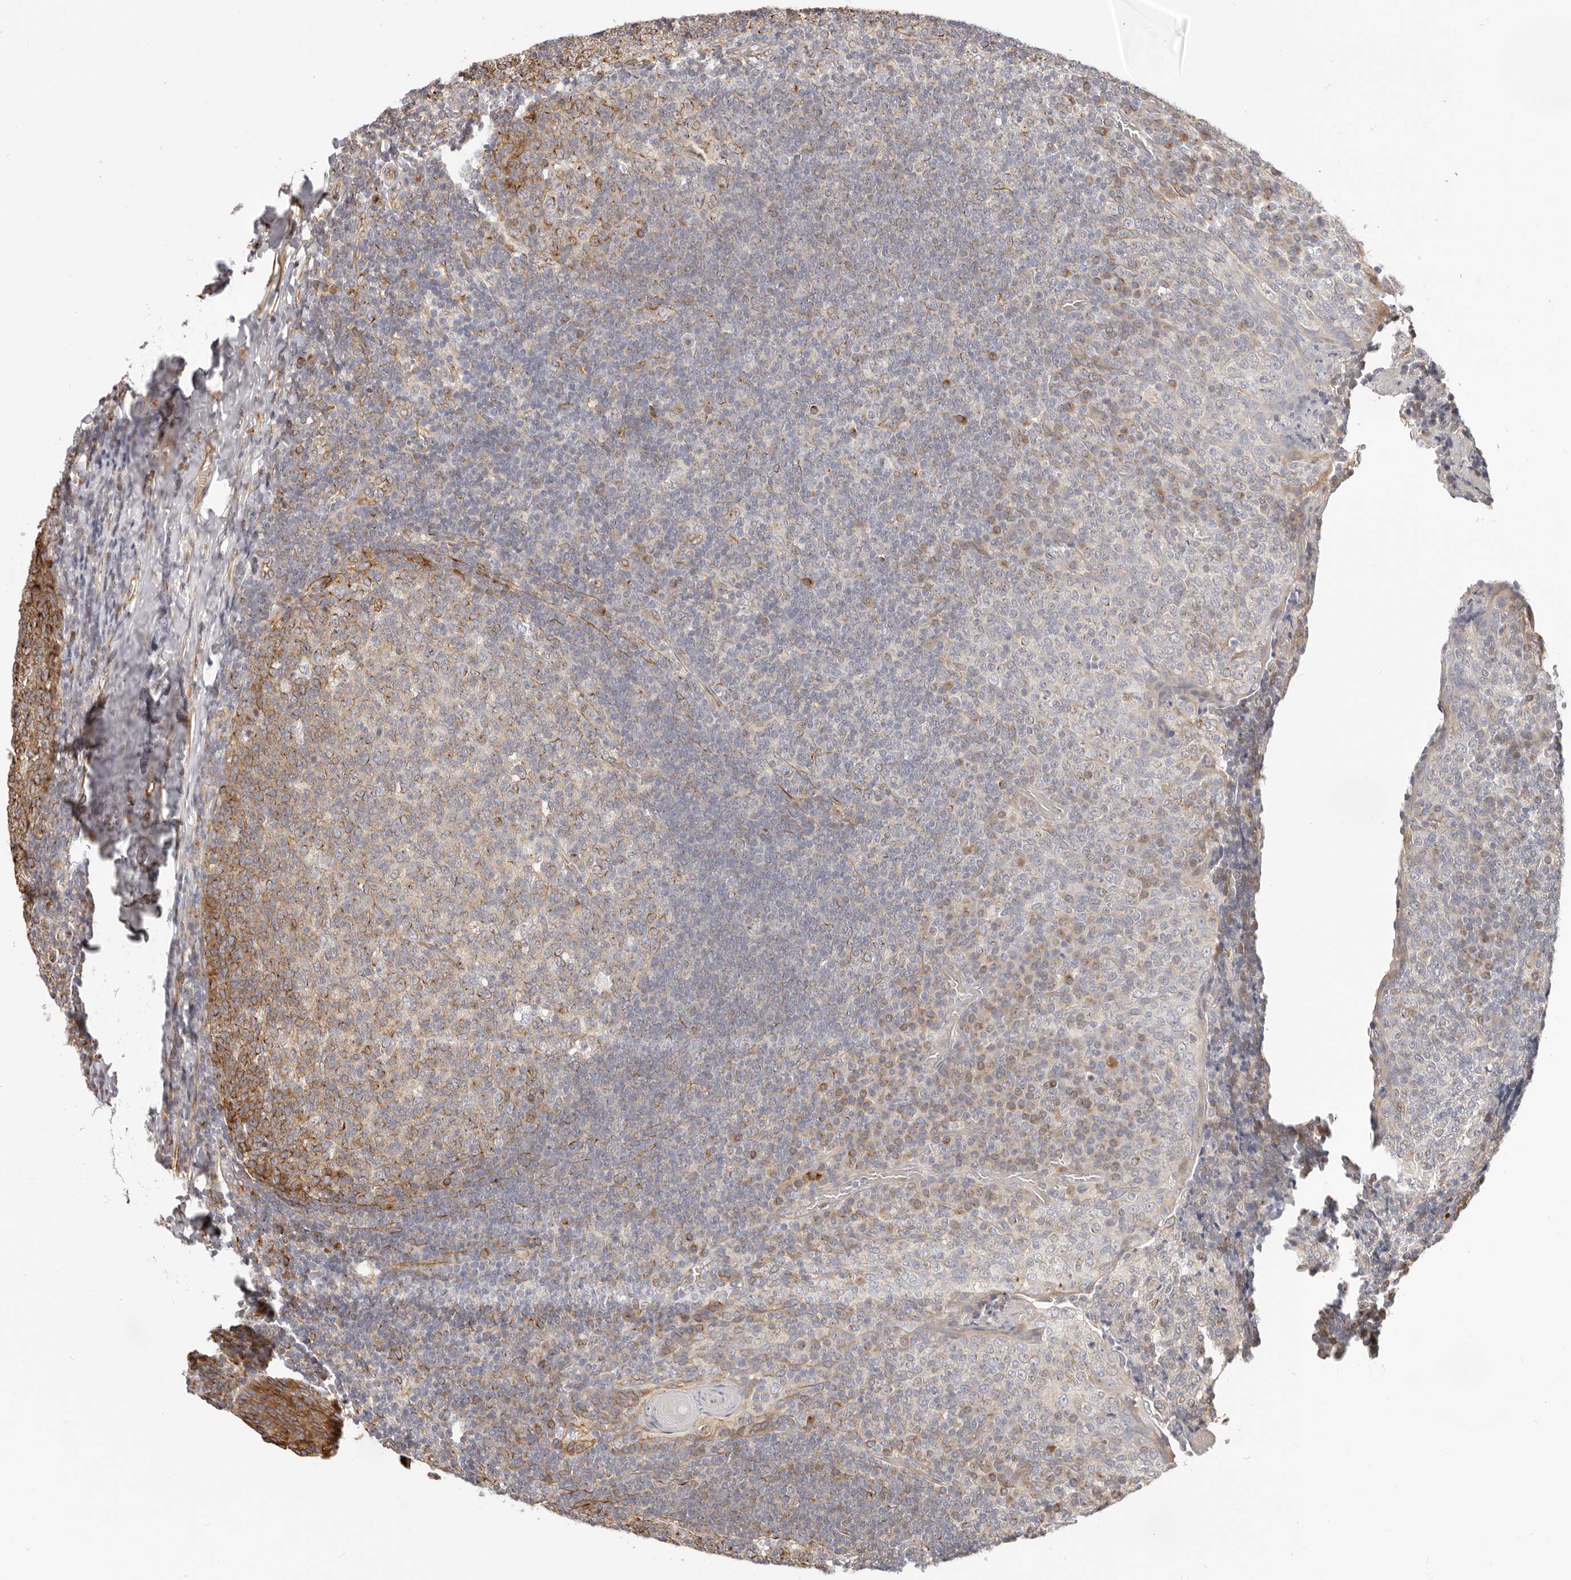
{"staining": {"intensity": "moderate", "quantity": "<25%", "location": "cytoplasmic/membranous"}, "tissue": "tonsil", "cell_type": "Germinal center cells", "image_type": "normal", "snomed": [{"axis": "morphology", "description": "Normal tissue, NOS"}, {"axis": "topography", "description": "Tonsil"}], "caption": "An image of tonsil stained for a protein shows moderate cytoplasmic/membranous brown staining in germinal center cells.", "gene": "DTNBP1", "patient": {"sex": "female", "age": 19}}